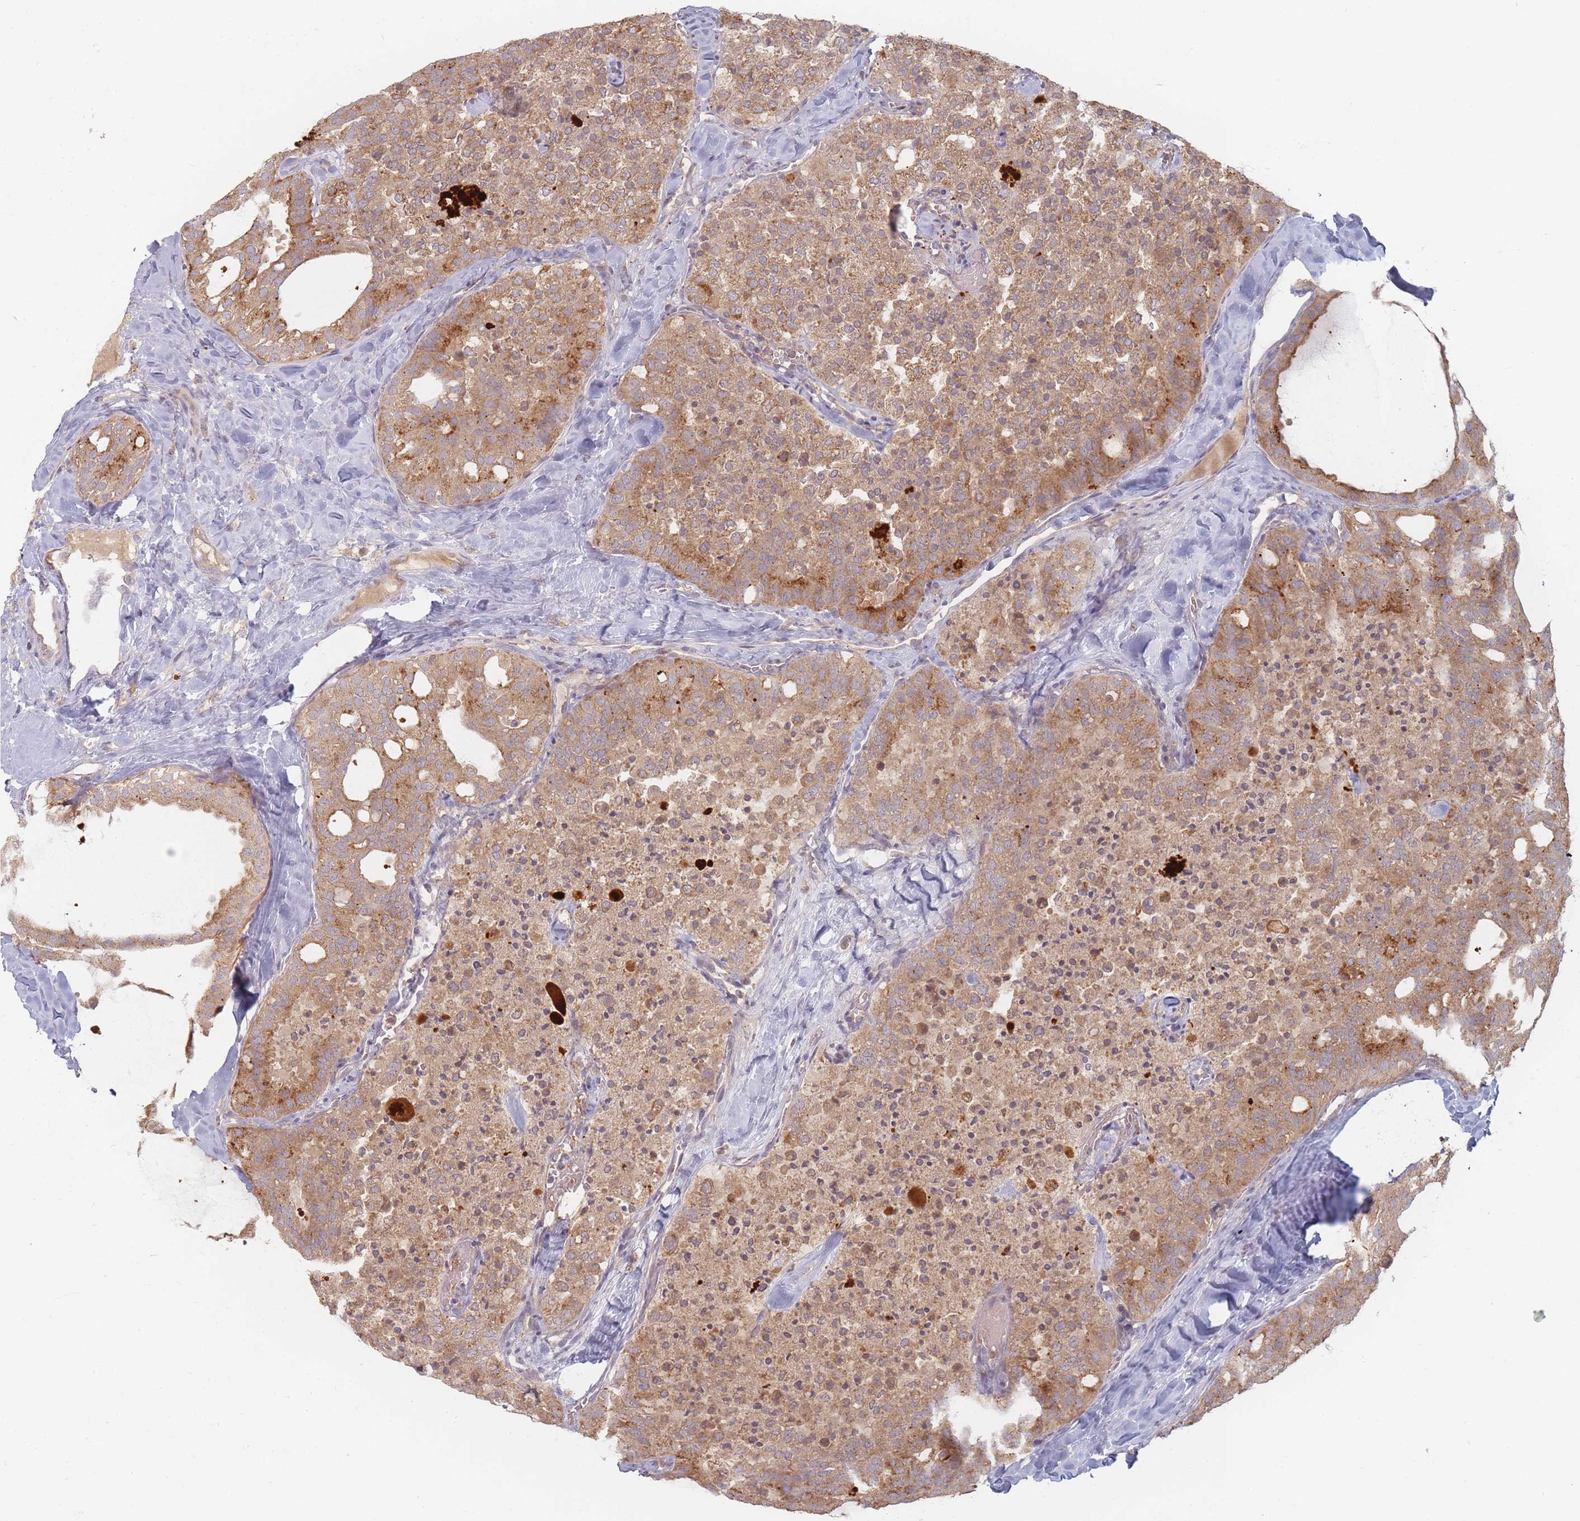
{"staining": {"intensity": "moderate", "quantity": ">75%", "location": "cytoplasmic/membranous"}, "tissue": "thyroid cancer", "cell_type": "Tumor cells", "image_type": "cancer", "snomed": [{"axis": "morphology", "description": "Follicular adenoma carcinoma, NOS"}, {"axis": "topography", "description": "Thyroid gland"}], "caption": "Moderate cytoplasmic/membranous protein staining is seen in approximately >75% of tumor cells in thyroid cancer.", "gene": "SLC35F3", "patient": {"sex": "male", "age": 75}}